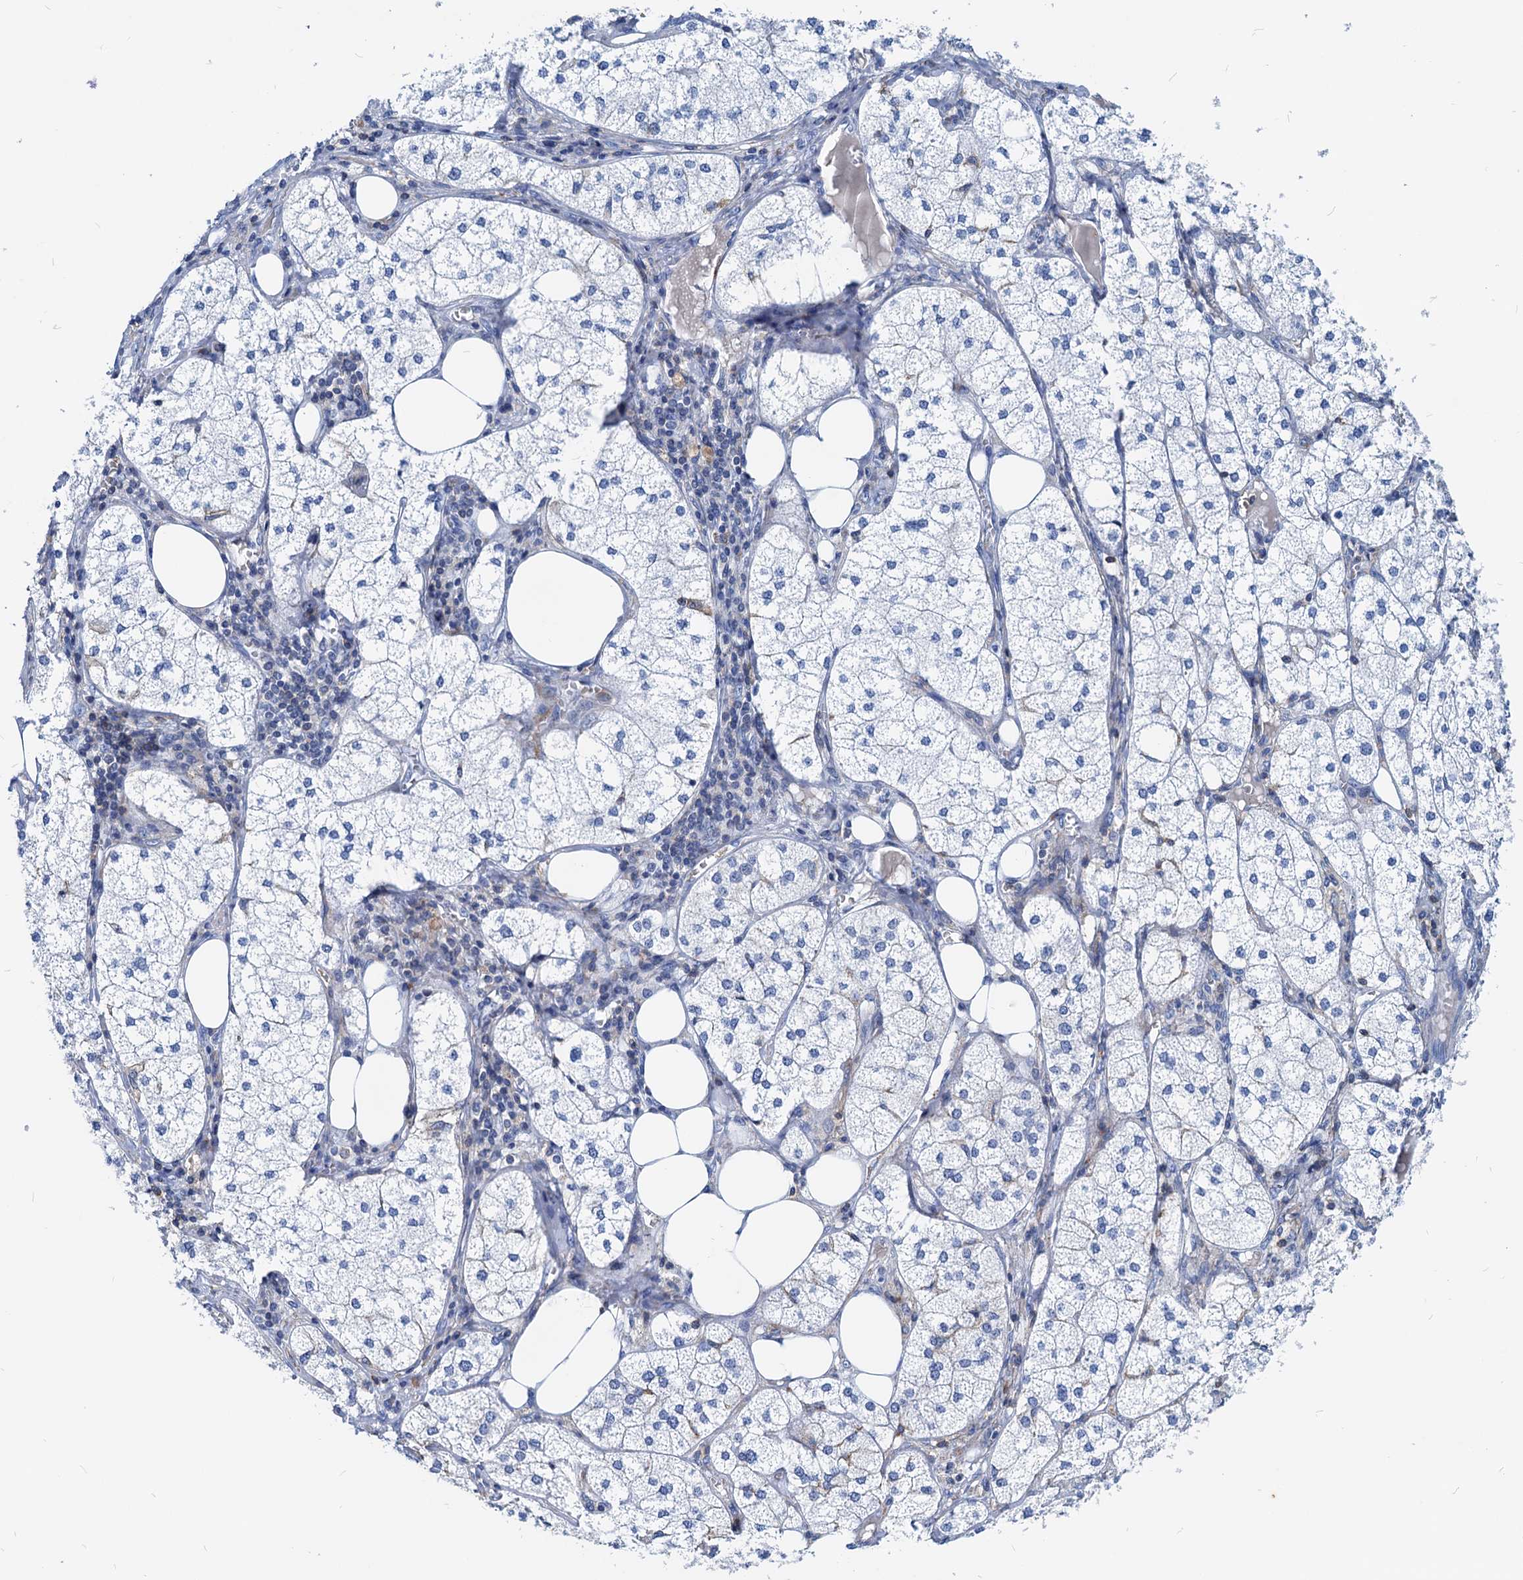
{"staining": {"intensity": "negative", "quantity": "none", "location": "none"}, "tissue": "adrenal gland", "cell_type": "Glandular cells", "image_type": "normal", "snomed": [{"axis": "morphology", "description": "Normal tissue, NOS"}, {"axis": "topography", "description": "Adrenal gland"}], "caption": "The histopathology image displays no staining of glandular cells in unremarkable adrenal gland.", "gene": "LCP2", "patient": {"sex": "female", "age": 61}}